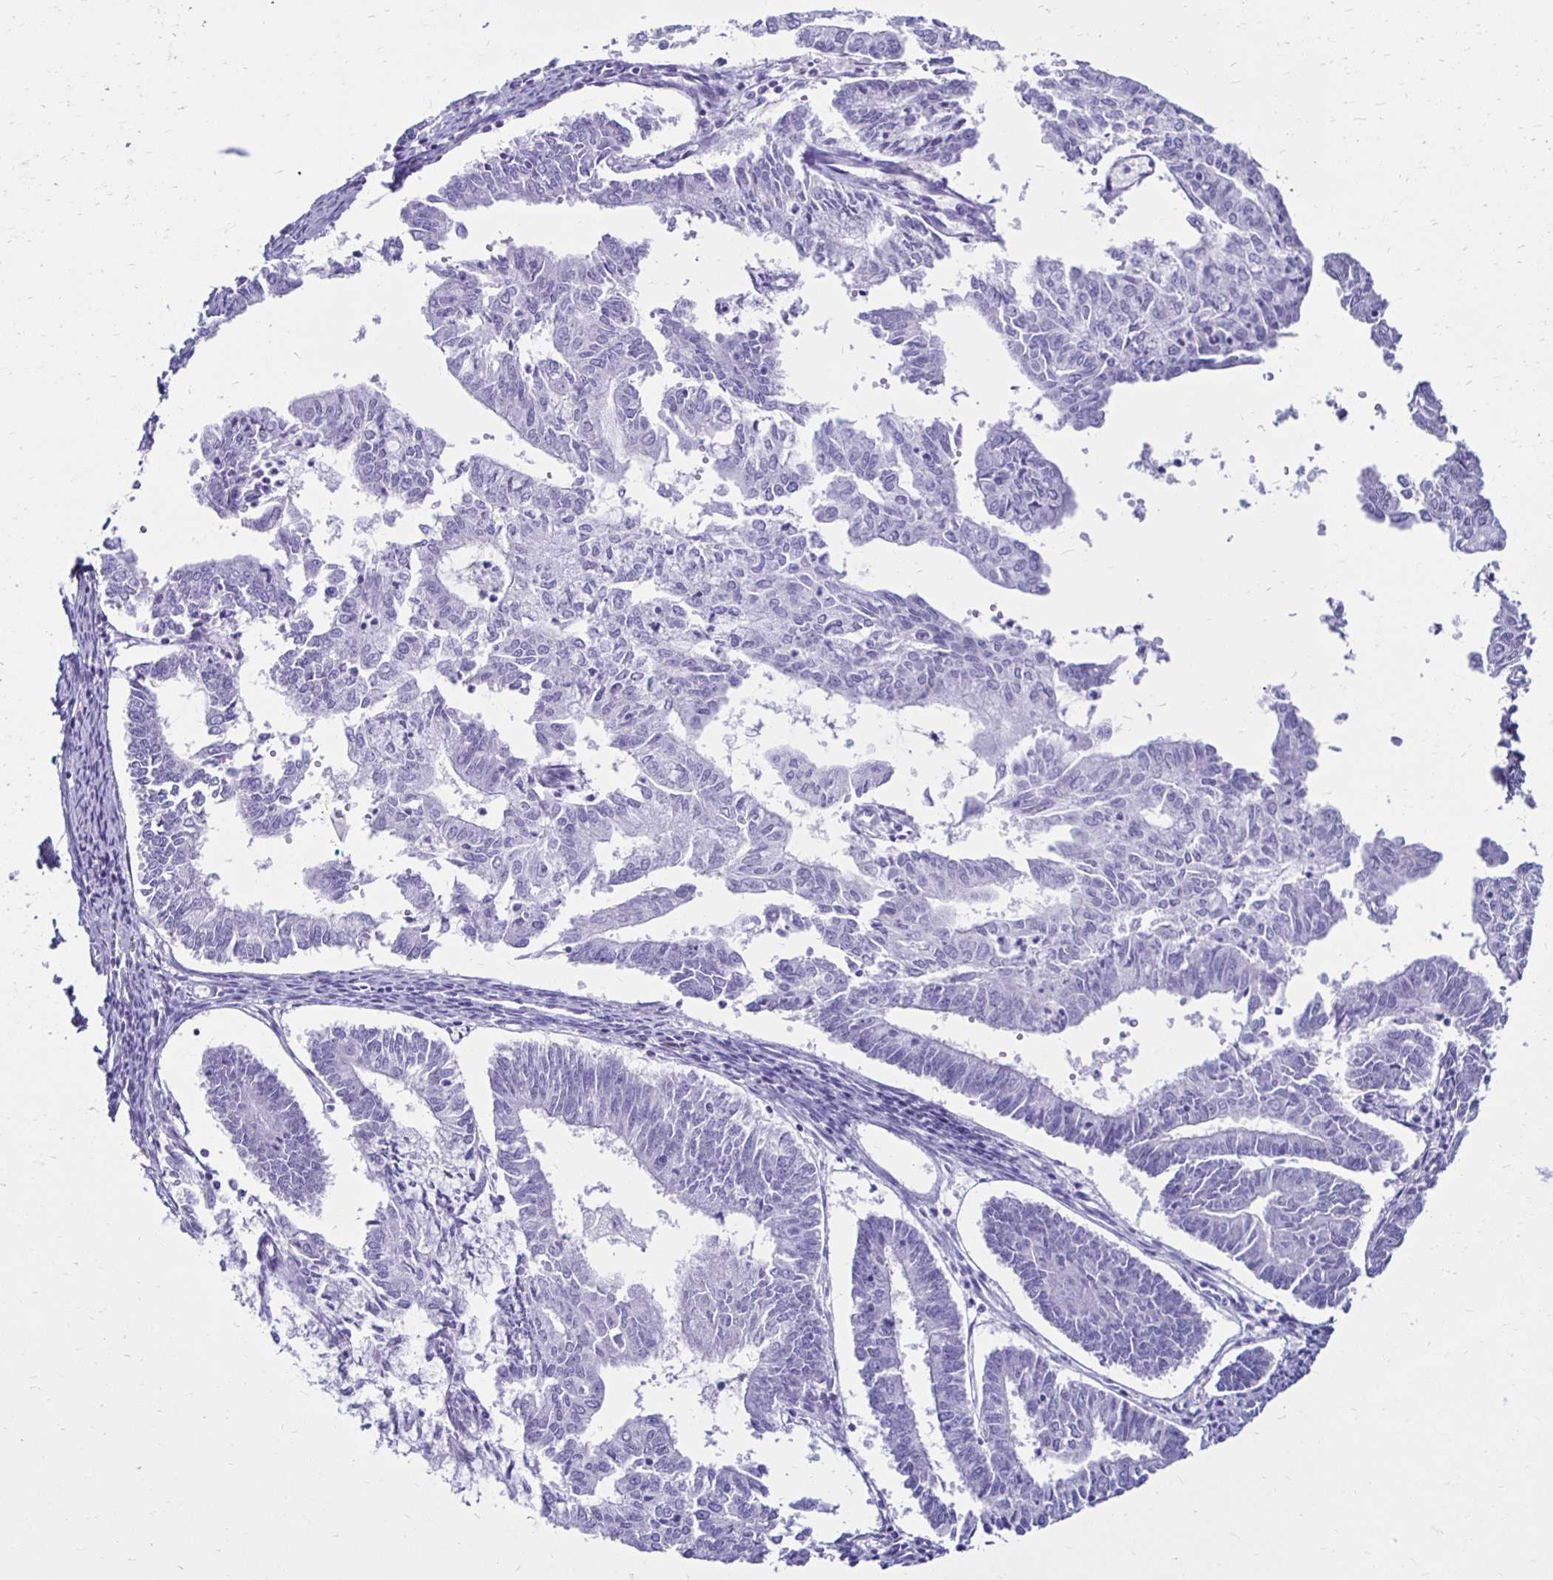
{"staining": {"intensity": "negative", "quantity": "none", "location": "none"}, "tissue": "endometrial cancer", "cell_type": "Tumor cells", "image_type": "cancer", "snomed": [{"axis": "morphology", "description": "Adenocarcinoma, NOS"}, {"axis": "topography", "description": "Endometrium"}], "caption": "Immunohistochemistry (IHC) of human endometrial cancer shows no expression in tumor cells. Brightfield microscopy of immunohistochemistry stained with DAB (3,3'-diaminobenzidine) (brown) and hematoxylin (blue), captured at high magnification.", "gene": "CST5", "patient": {"sex": "female", "age": 61}}